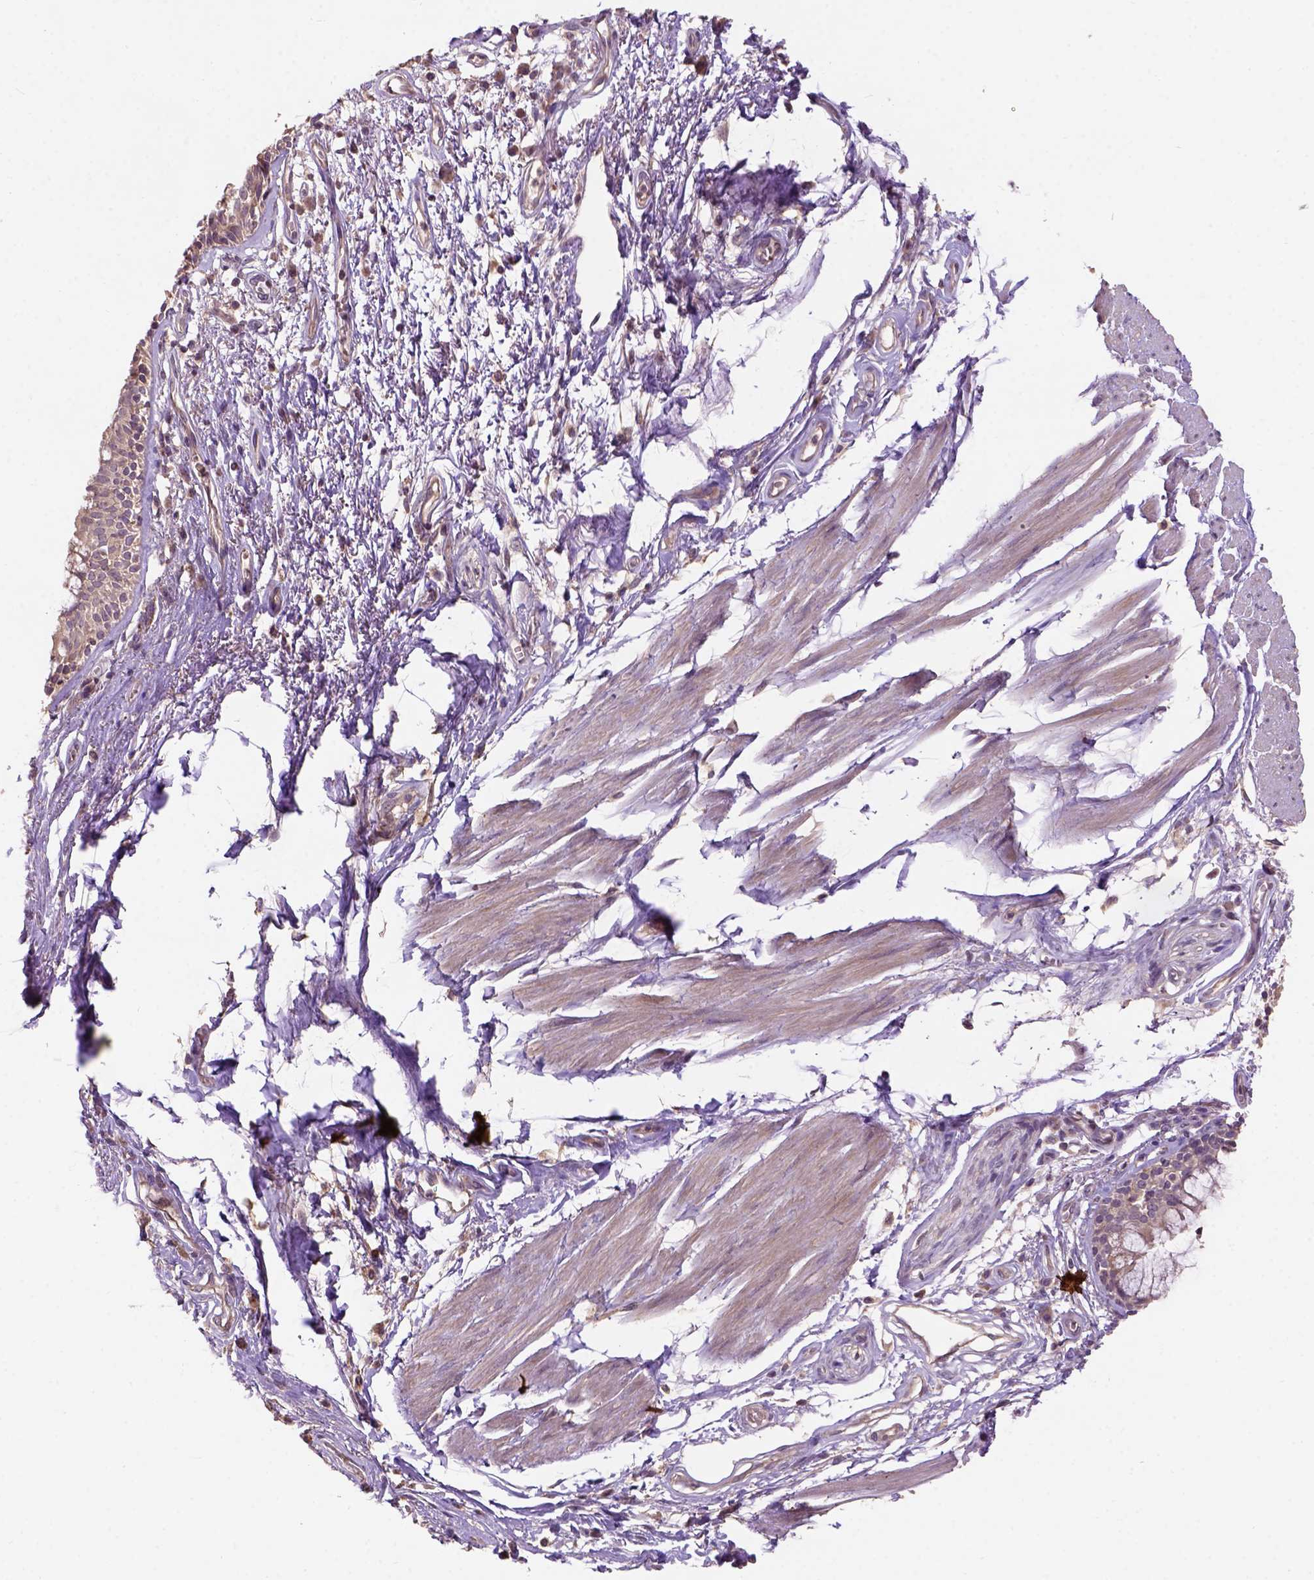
{"staining": {"intensity": "moderate", "quantity": "<25%", "location": "cytoplasmic/membranous"}, "tissue": "bronchus", "cell_type": "Respiratory epithelial cells", "image_type": "normal", "snomed": [{"axis": "morphology", "description": "Normal tissue, NOS"}, {"axis": "morphology", "description": "Squamous cell carcinoma, NOS"}, {"axis": "topography", "description": "Cartilage tissue"}, {"axis": "topography", "description": "Bronchus"}, {"axis": "topography", "description": "Lung"}], "caption": "Moderate cytoplasmic/membranous protein expression is present in approximately <25% of respiratory epithelial cells in bronchus.", "gene": "KBTBD8", "patient": {"sex": "male", "age": 66}}